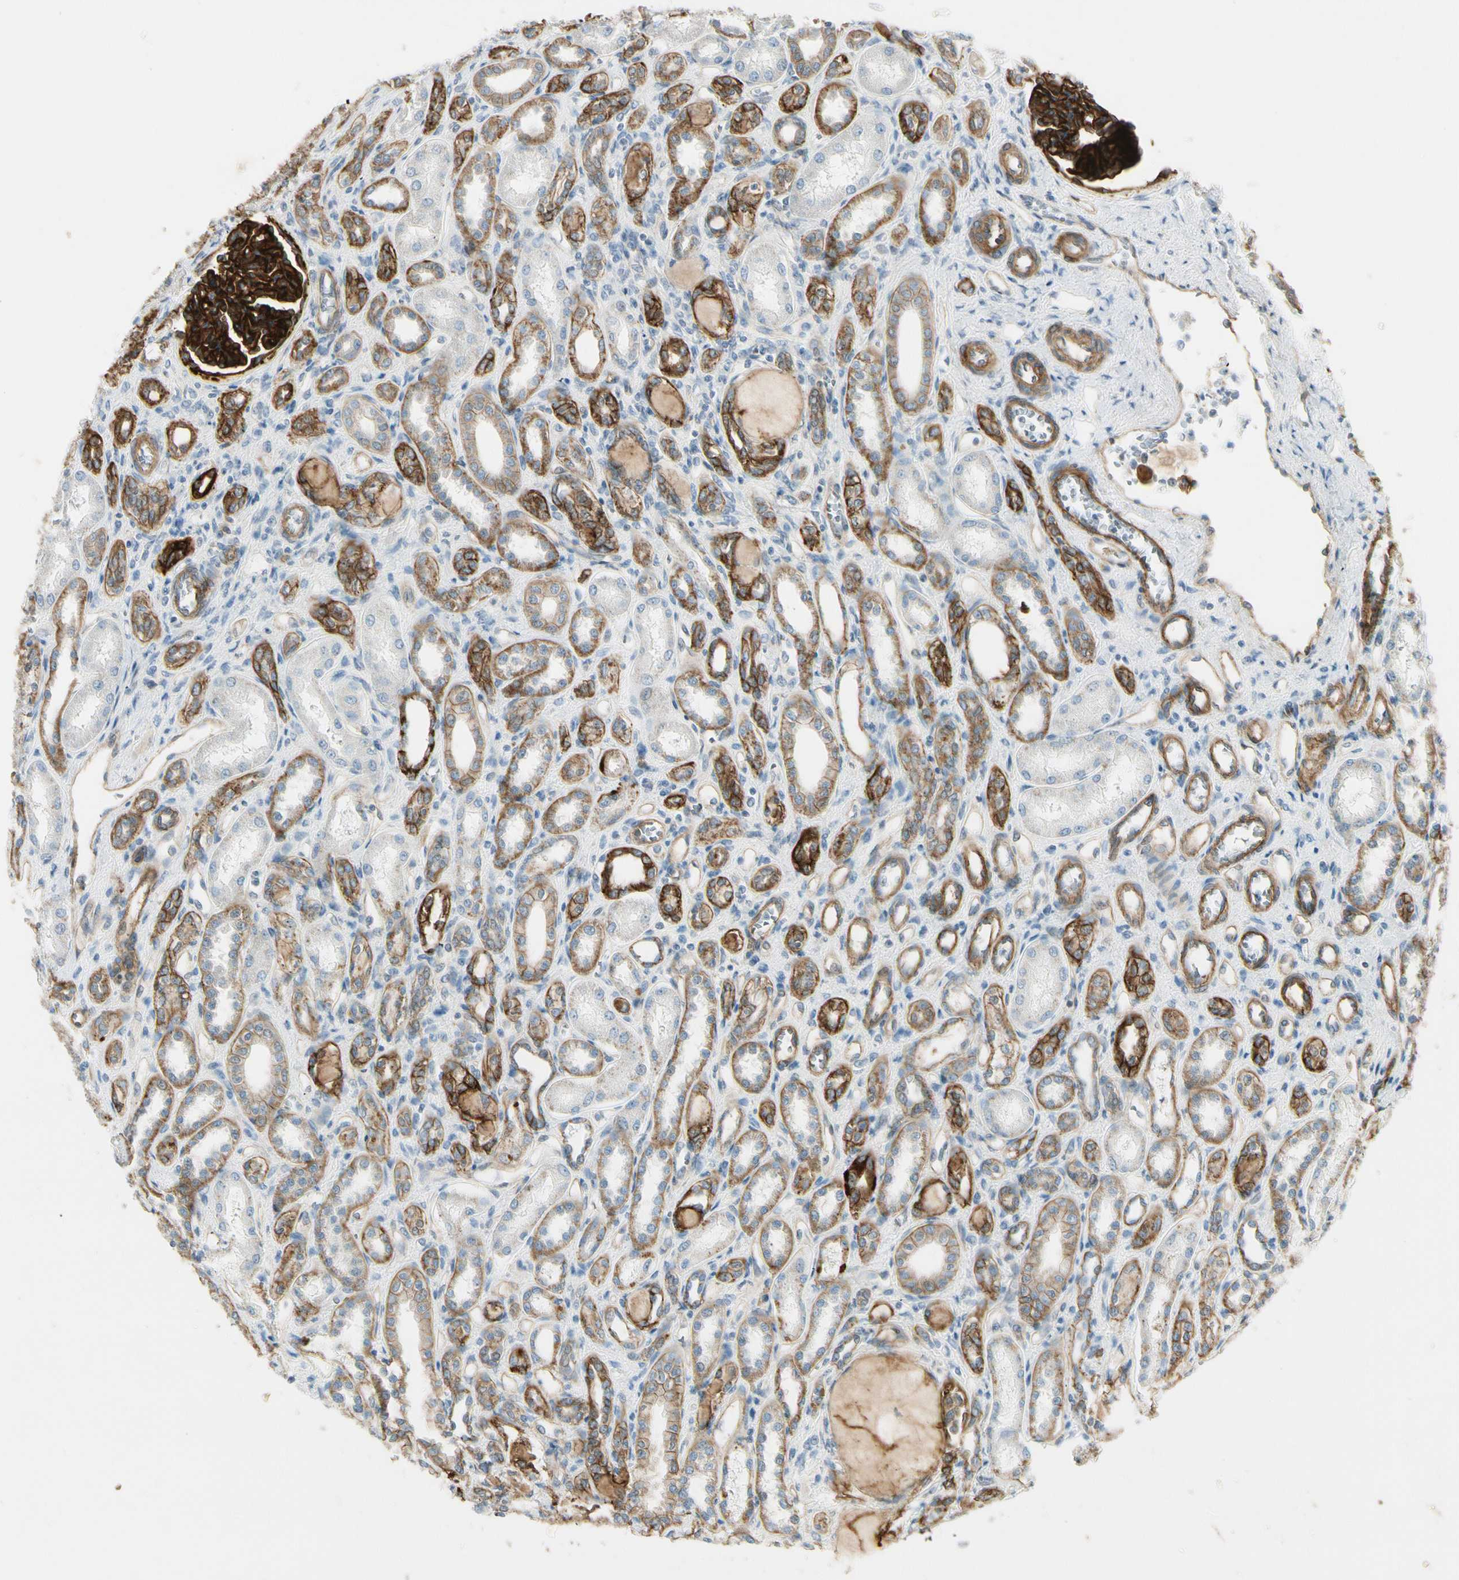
{"staining": {"intensity": "strong", "quantity": ">75%", "location": "cytoplasmic/membranous"}, "tissue": "kidney", "cell_type": "Cells in glomeruli", "image_type": "normal", "snomed": [{"axis": "morphology", "description": "Normal tissue, NOS"}, {"axis": "topography", "description": "Kidney"}], "caption": "Protein staining exhibits strong cytoplasmic/membranous staining in approximately >75% of cells in glomeruli in normal kidney. Immunohistochemistry (ihc) stains the protein of interest in brown and the nuclei are stained blue.", "gene": "ITGA3", "patient": {"sex": "male", "age": 7}}